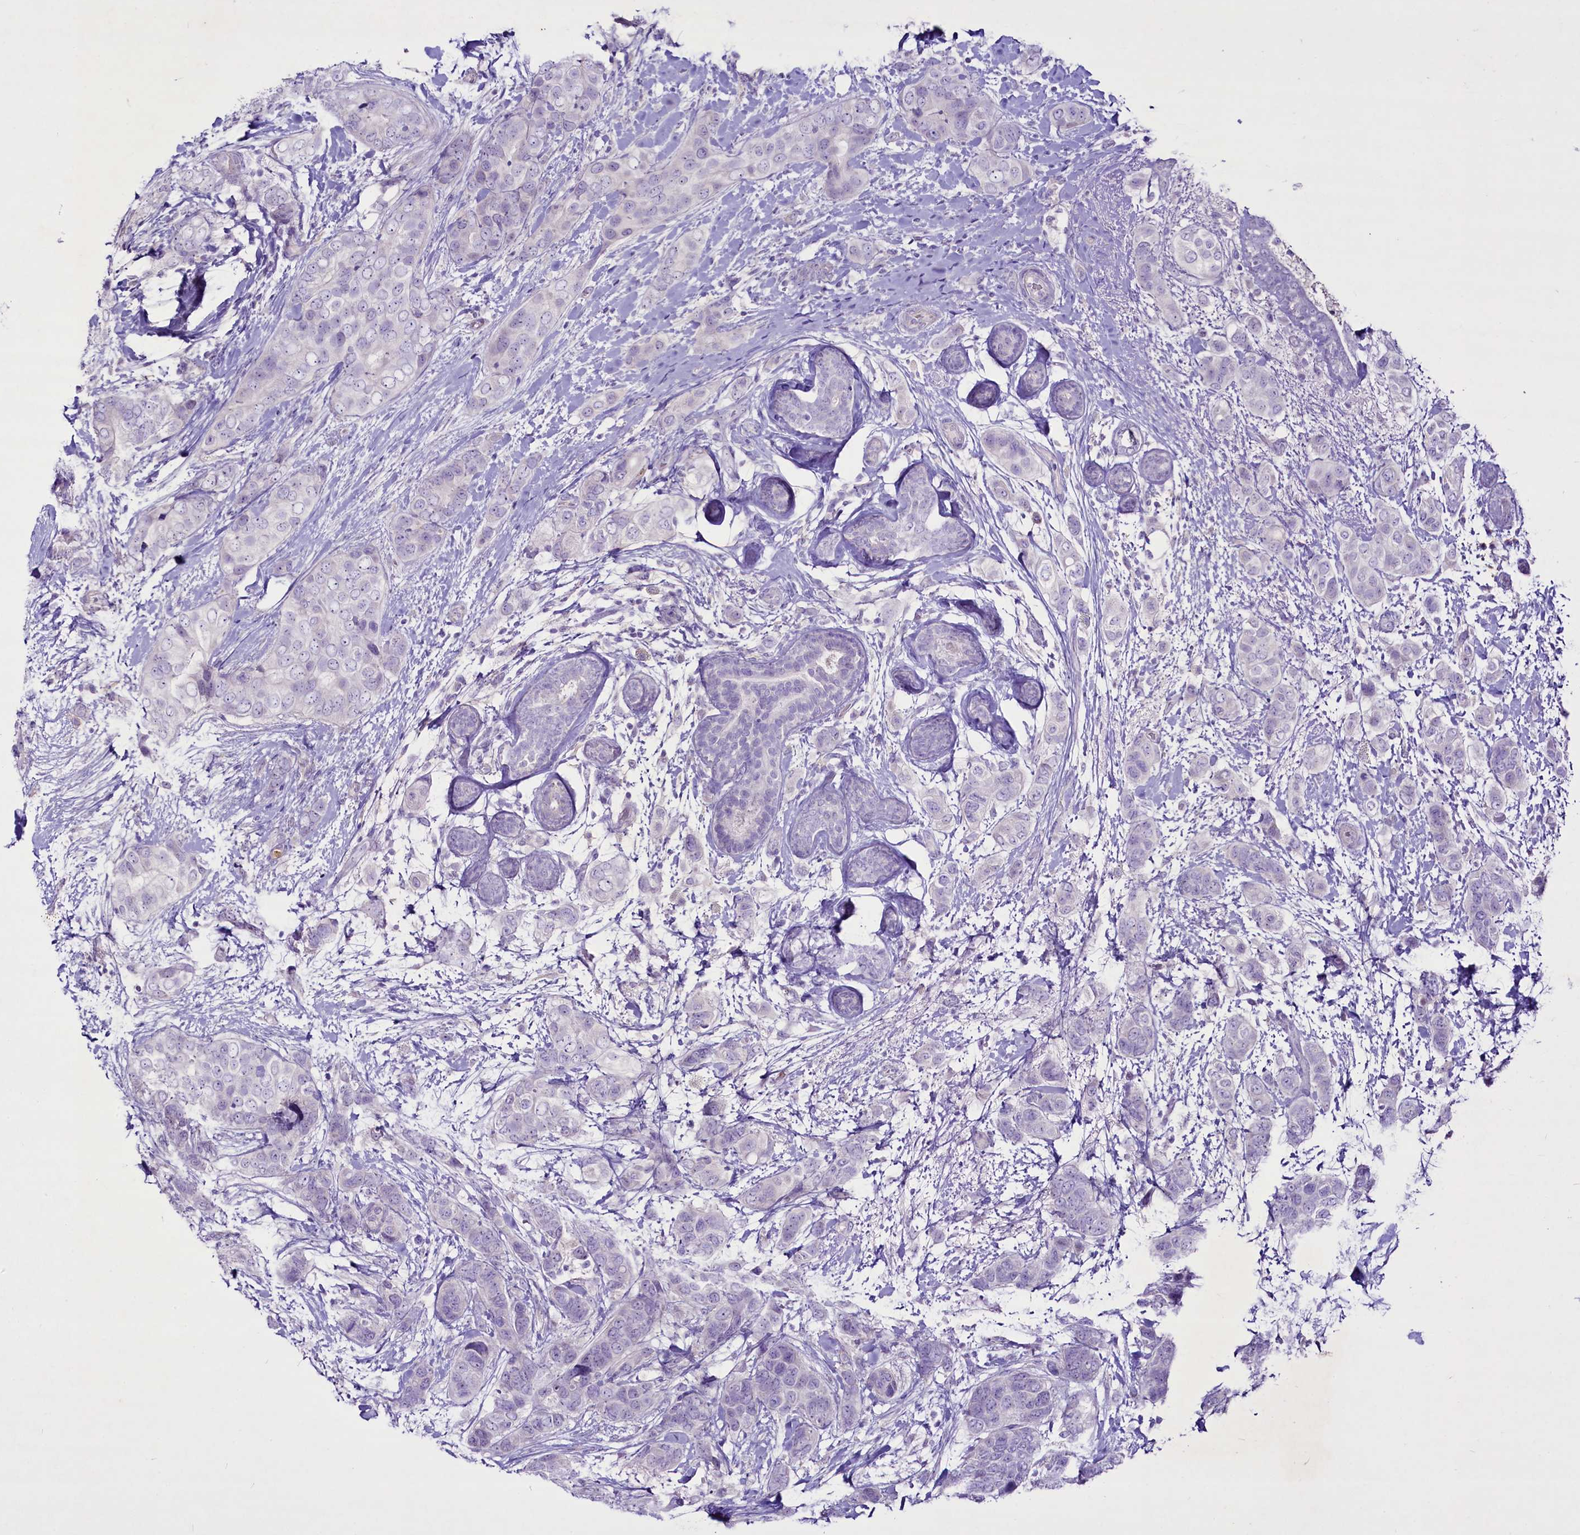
{"staining": {"intensity": "negative", "quantity": "none", "location": "none"}, "tissue": "breast cancer", "cell_type": "Tumor cells", "image_type": "cancer", "snomed": [{"axis": "morphology", "description": "Lobular carcinoma"}, {"axis": "topography", "description": "Breast"}], "caption": "High magnification brightfield microscopy of breast cancer (lobular carcinoma) stained with DAB (3,3'-diaminobenzidine) (brown) and counterstained with hematoxylin (blue): tumor cells show no significant positivity.", "gene": "FAM209B", "patient": {"sex": "female", "age": 51}}